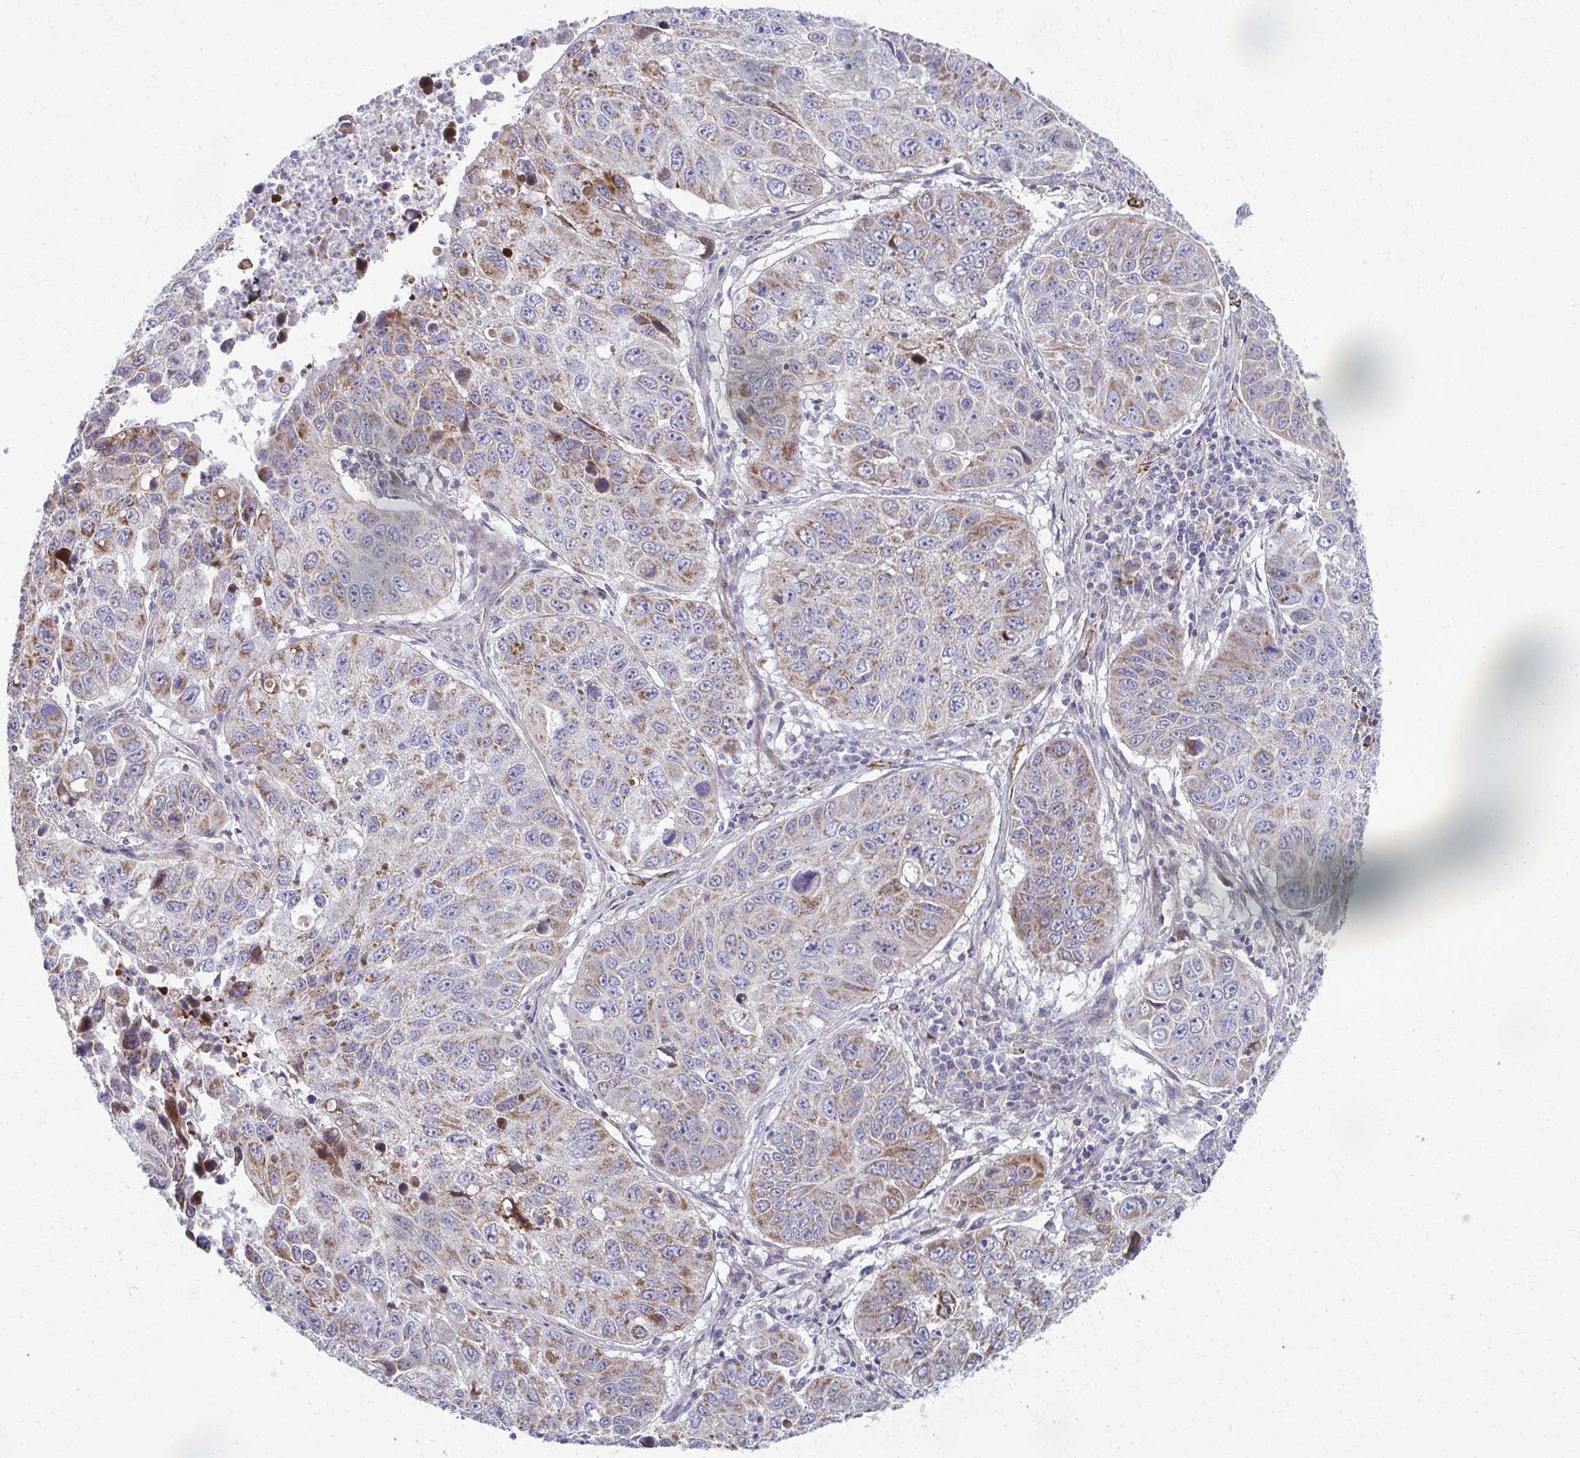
{"staining": {"intensity": "moderate", "quantity": "25%-75%", "location": "cytoplasmic/membranous"}, "tissue": "lung cancer", "cell_type": "Tumor cells", "image_type": "cancer", "snomed": [{"axis": "morphology", "description": "Squamous cell carcinoma, NOS"}, {"axis": "topography", "description": "Lung"}], "caption": "Human lung squamous cell carcinoma stained for a protein (brown) exhibits moderate cytoplasmic/membranous positive staining in about 25%-75% of tumor cells.", "gene": "FAHD1", "patient": {"sex": "female", "age": 61}}